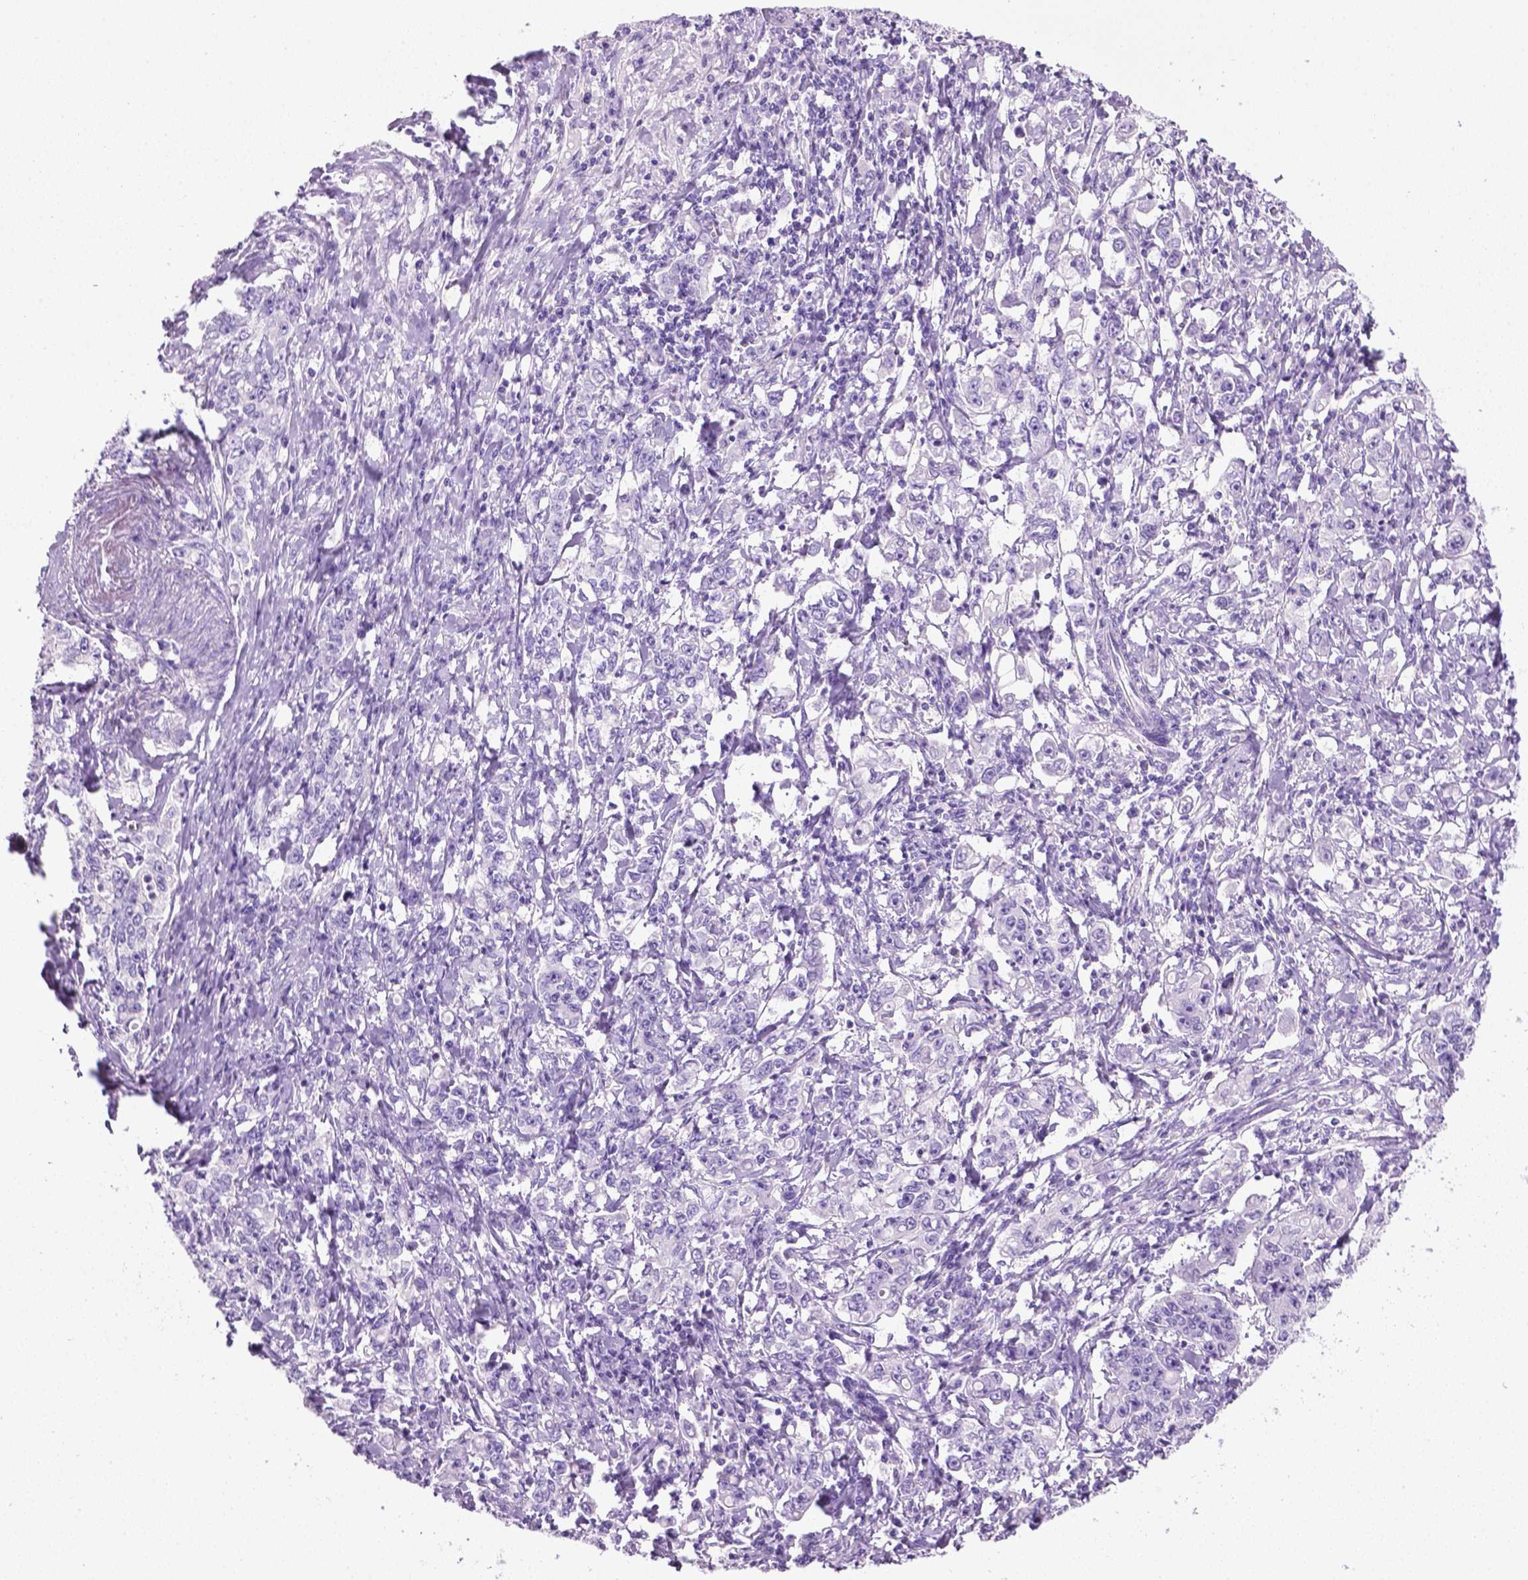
{"staining": {"intensity": "negative", "quantity": "none", "location": "none"}, "tissue": "stomach cancer", "cell_type": "Tumor cells", "image_type": "cancer", "snomed": [{"axis": "morphology", "description": "Adenocarcinoma, NOS"}, {"axis": "topography", "description": "Stomach, lower"}], "caption": "This is an immunohistochemistry image of adenocarcinoma (stomach). There is no staining in tumor cells.", "gene": "LELP1", "patient": {"sex": "female", "age": 72}}